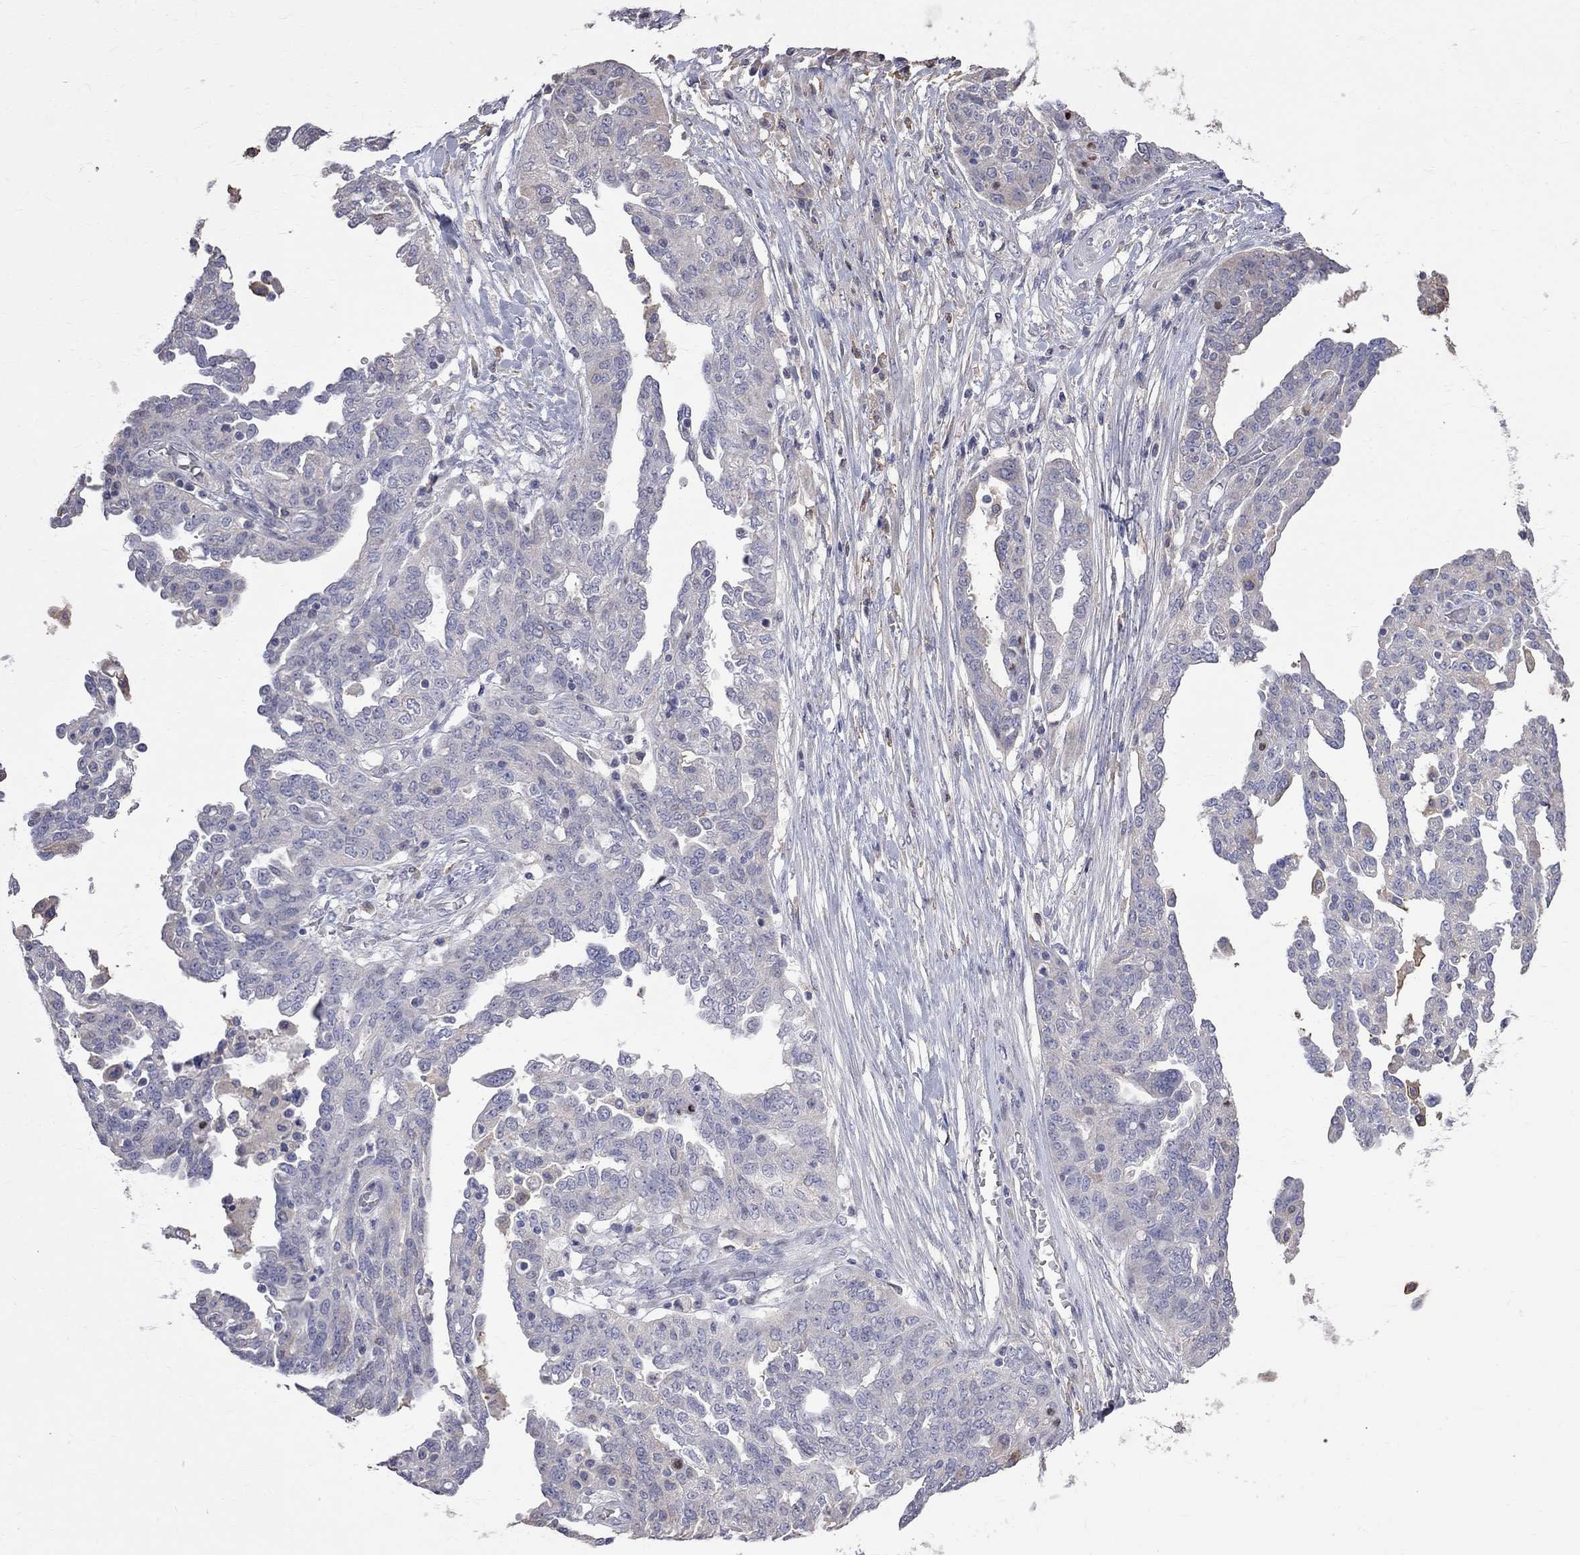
{"staining": {"intensity": "negative", "quantity": "none", "location": "none"}, "tissue": "ovarian cancer", "cell_type": "Tumor cells", "image_type": "cancer", "snomed": [{"axis": "morphology", "description": "Cystadenocarcinoma, serous, NOS"}, {"axis": "topography", "description": "Ovary"}], "caption": "A micrograph of ovarian cancer (serous cystadenocarcinoma) stained for a protein reveals no brown staining in tumor cells.", "gene": "CKAP2", "patient": {"sex": "female", "age": 67}}